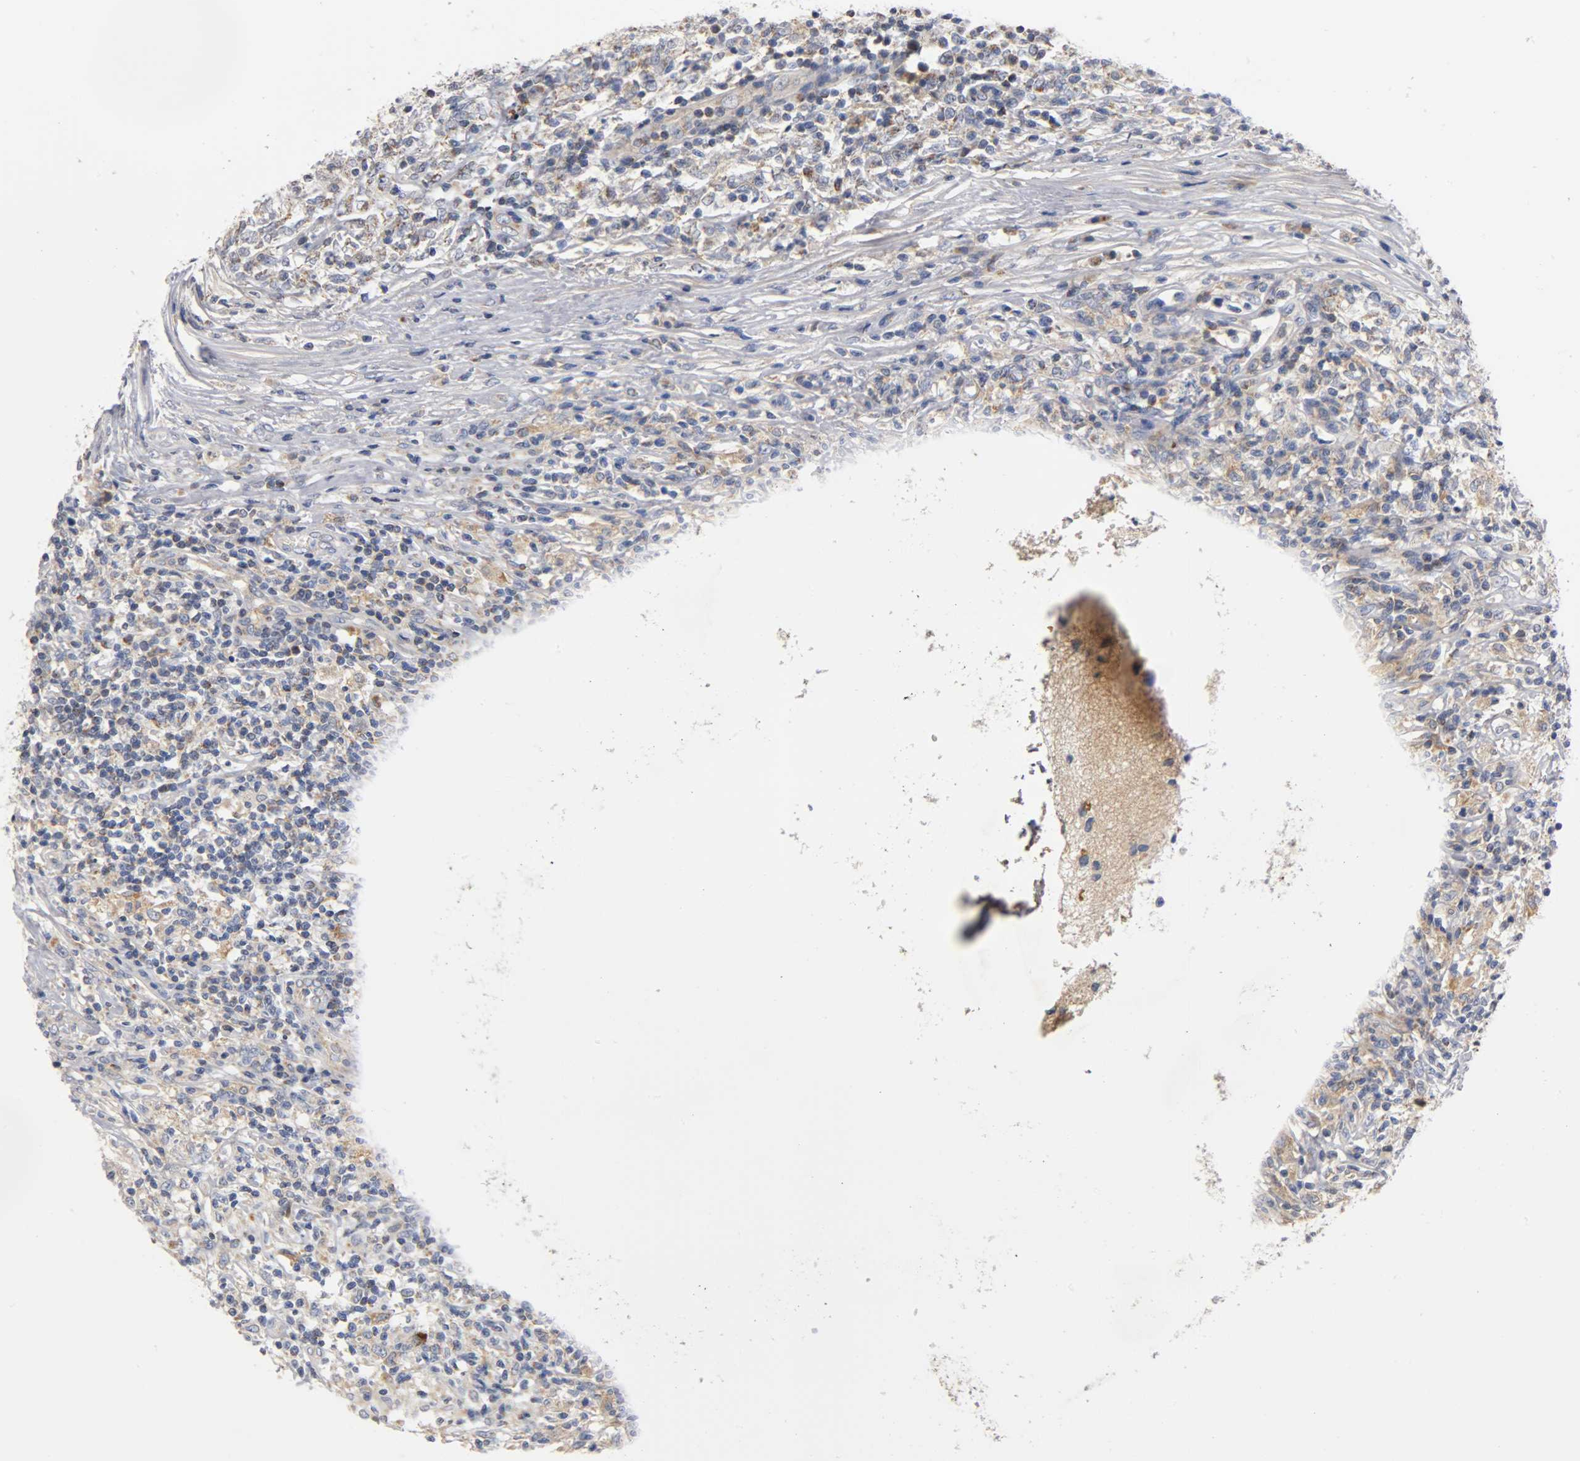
{"staining": {"intensity": "negative", "quantity": "none", "location": "none"}, "tissue": "lymphoma", "cell_type": "Tumor cells", "image_type": "cancer", "snomed": [{"axis": "morphology", "description": "Malignant lymphoma, non-Hodgkin's type, High grade"}, {"axis": "topography", "description": "Lymph node"}], "caption": "Tumor cells are negative for brown protein staining in malignant lymphoma, non-Hodgkin's type (high-grade).", "gene": "PCSK6", "patient": {"sex": "female", "age": 84}}